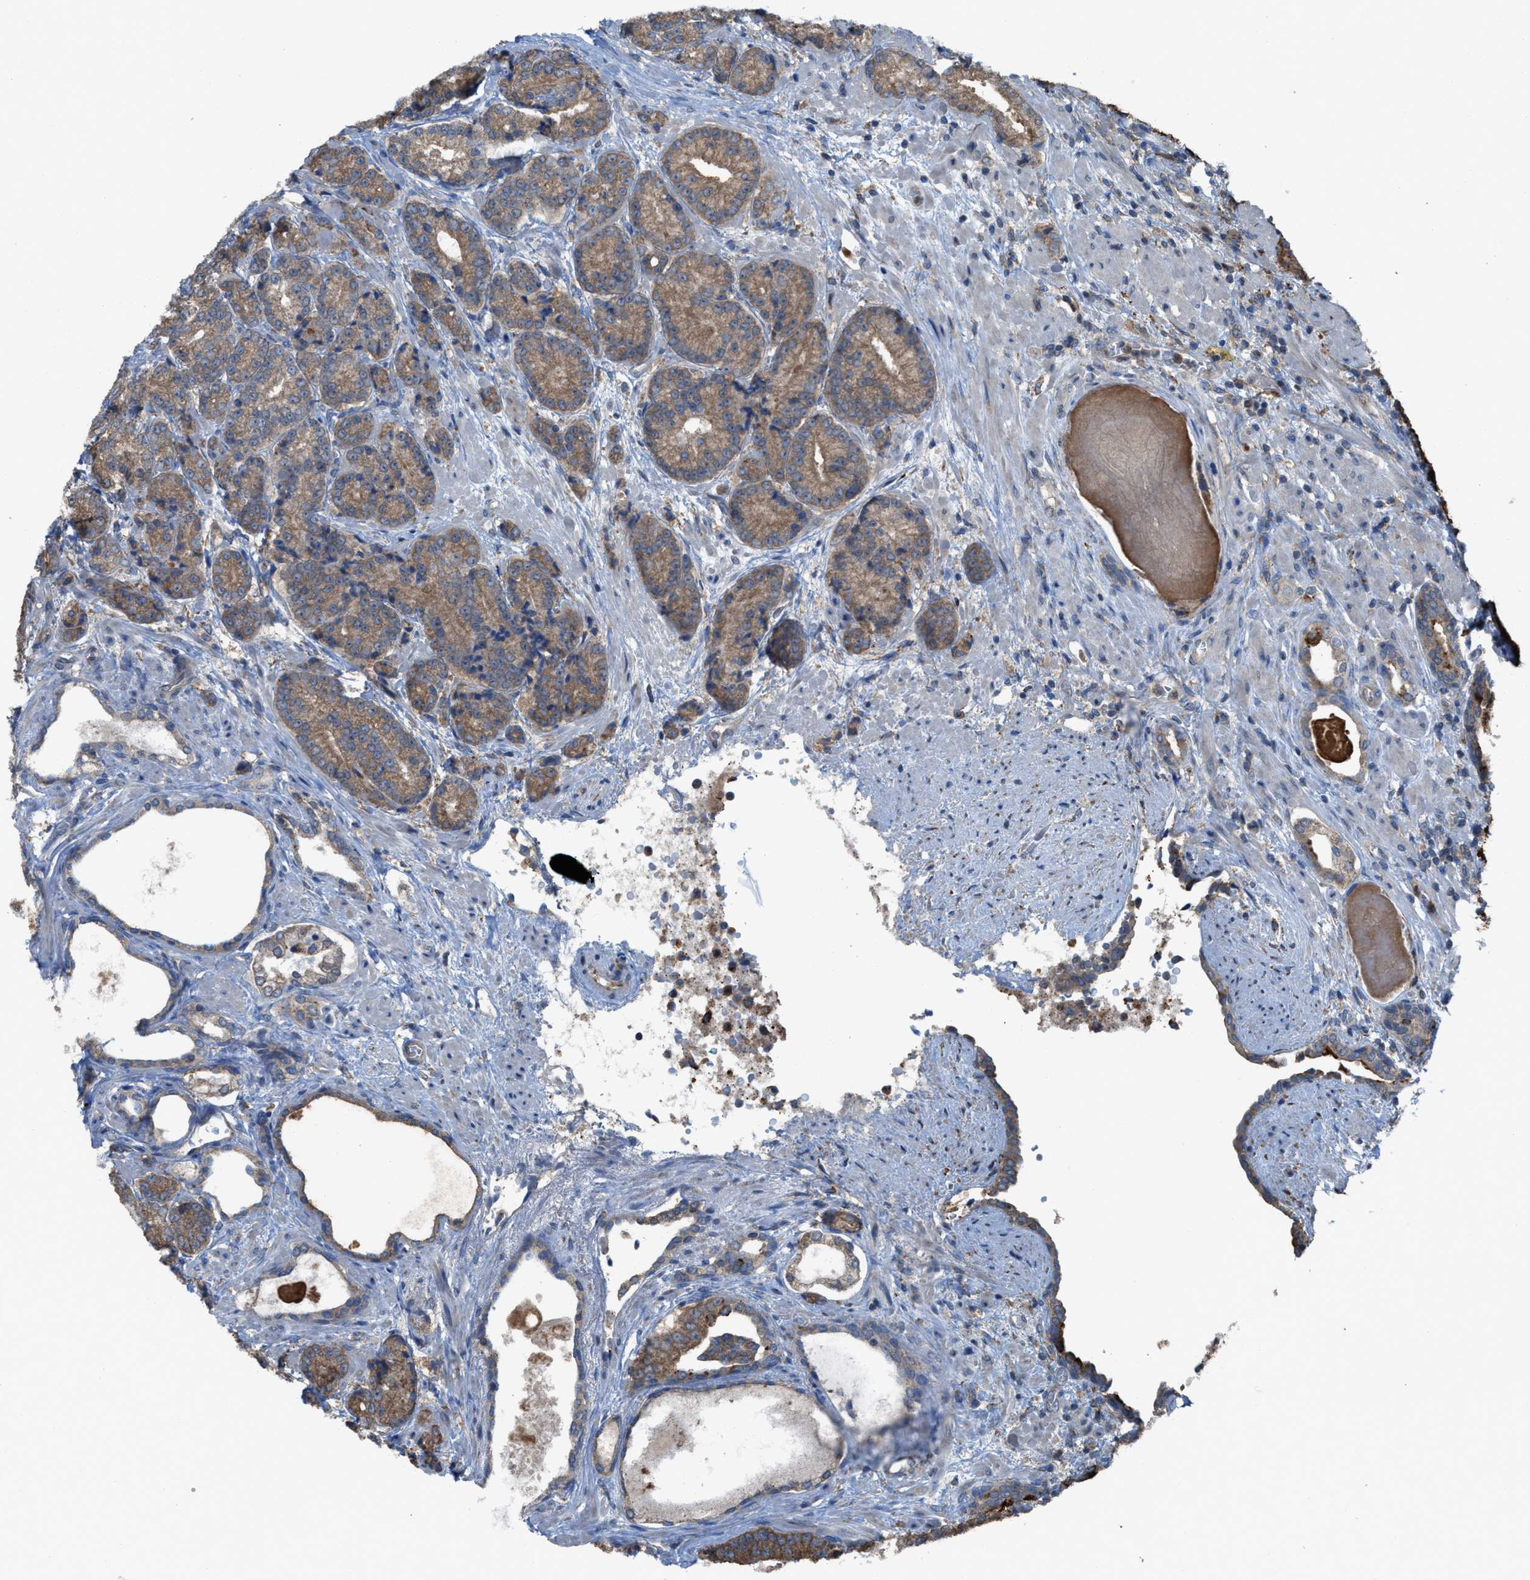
{"staining": {"intensity": "moderate", "quantity": ">75%", "location": "cytoplasmic/membranous"}, "tissue": "prostate cancer", "cell_type": "Tumor cells", "image_type": "cancer", "snomed": [{"axis": "morphology", "description": "Adenocarcinoma, High grade"}, {"axis": "topography", "description": "Prostate"}], "caption": "Adenocarcinoma (high-grade) (prostate) stained with immunohistochemistry (IHC) demonstrates moderate cytoplasmic/membranous staining in approximately >75% of tumor cells.", "gene": "PLAA", "patient": {"sex": "male", "age": 61}}